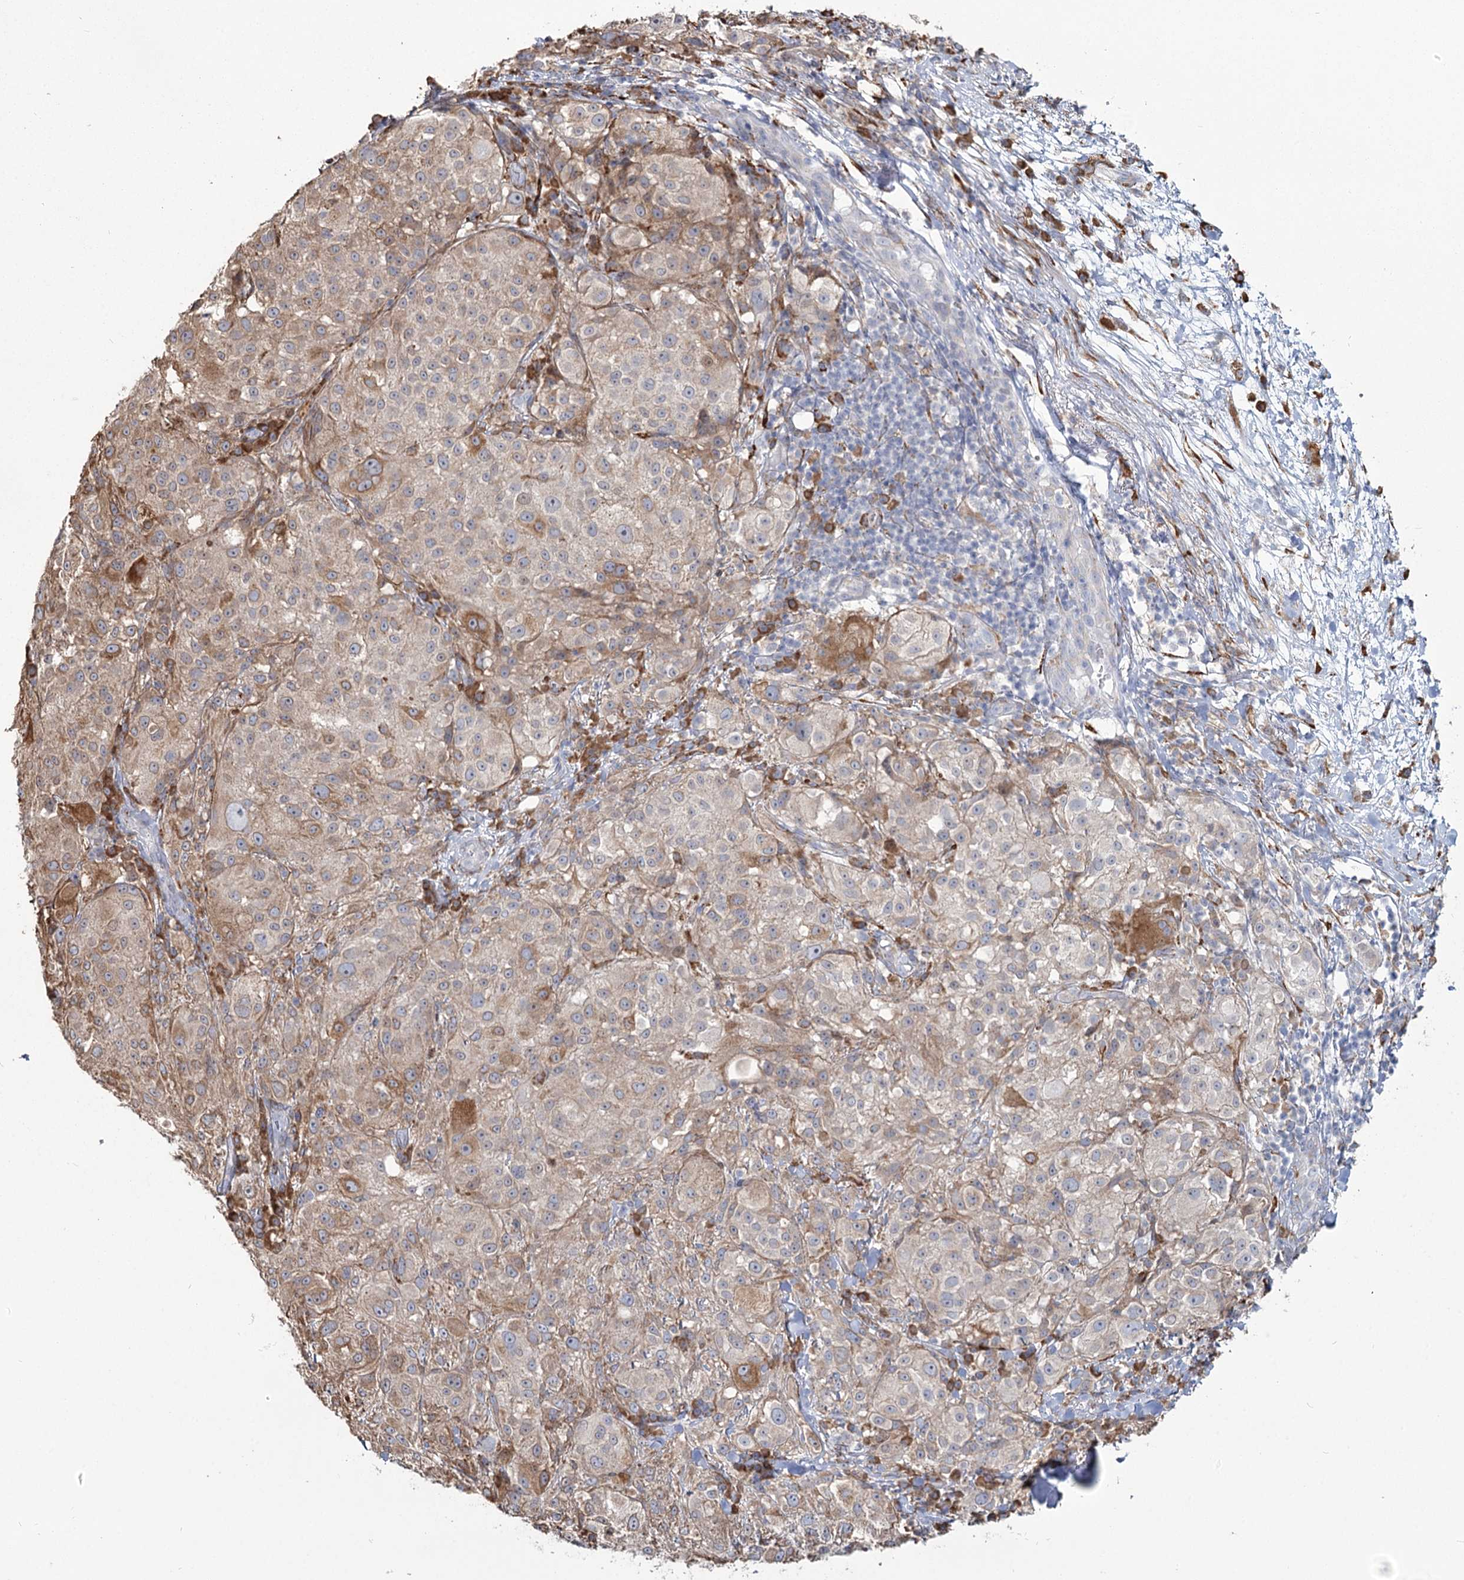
{"staining": {"intensity": "moderate", "quantity": ">75%", "location": "cytoplasmic/membranous"}, "tissue": "melanoma", "cell_type": "Tumor cells", "image_type": "cancer", "snomed": [{"axis": "morphology", "description": "Necrosis, NOS"}, {"axis": "morphology", "description": "Malignant melanoma, NOS"}, {"axis": "topography", "description": "Skin"}], "caption": "Immunohistochemistry histopathology image of neoplastic tissue: human malignant melanoma stained using immunohistochemistry exhibits medium levels of moderate protein expression localized specifically in the cytoplasmic/membranous of tumor cells, appearing as a cytoplasmic/membranous brown color.", "gene": "ZCCHC9", "patient": {"sex": "female", "age": 87}}